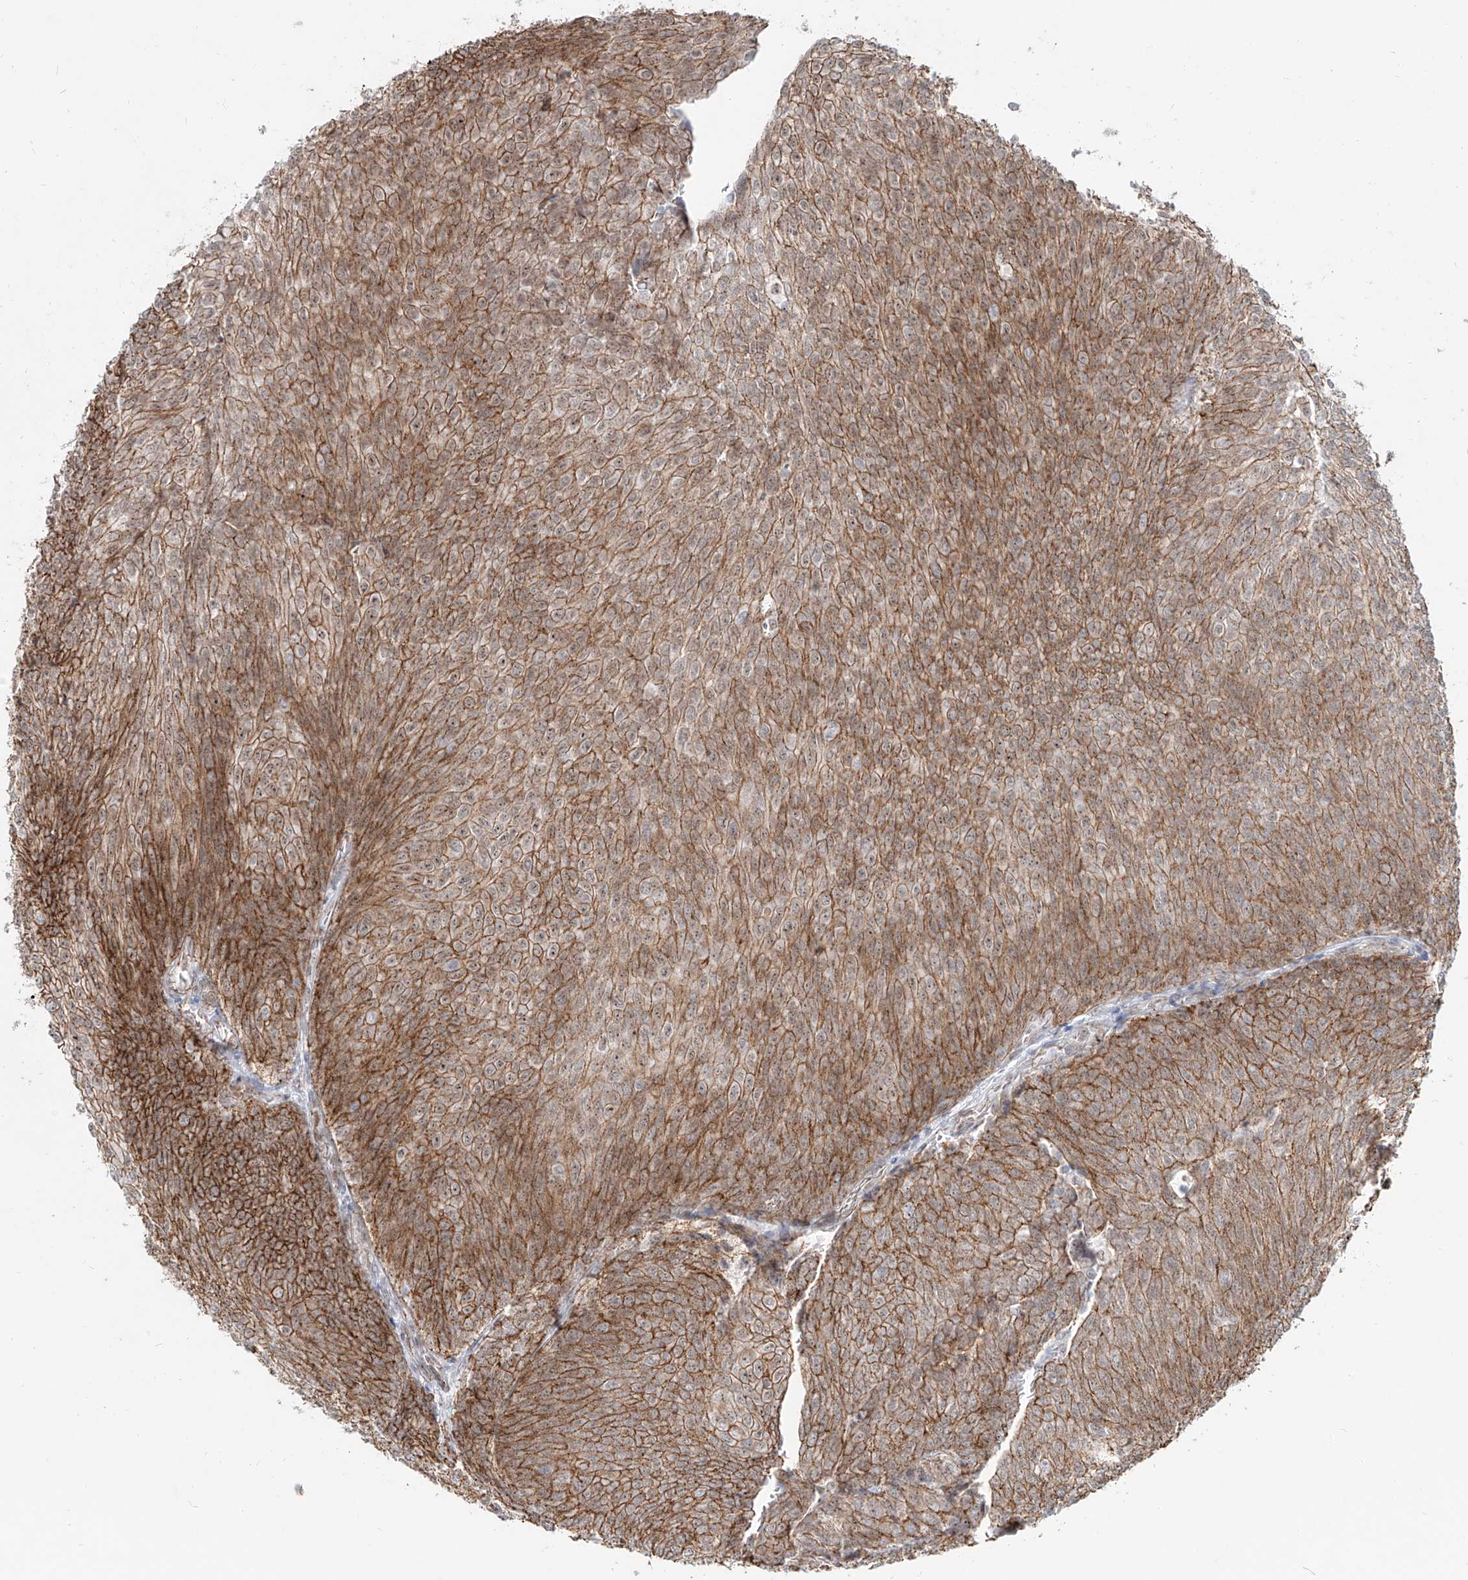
{"staining": {"intensity": "strong", "quantity": ">75%", "location": "cytoplasmic/membranous"}, "tissue": "urothelial cancer", "cell_type": "Tumor cells", "image_type": "cancer", "snomed": [{"axis": "morphology", "description": "Urothelial carcinoma, Low grade"}, {"axis": "topography", "description": "Urinary bladder"}], "caption": "Urothelial carcinoma (low-grade) stained with DAB (3,3'-diaminobenzidine) IHC demonstrates high levels of strong cytoplasmic/membranous expression in about >75% of tumor cells.", "gene": "ZNF710", "patient": {"sex": "female", "age": 79}}